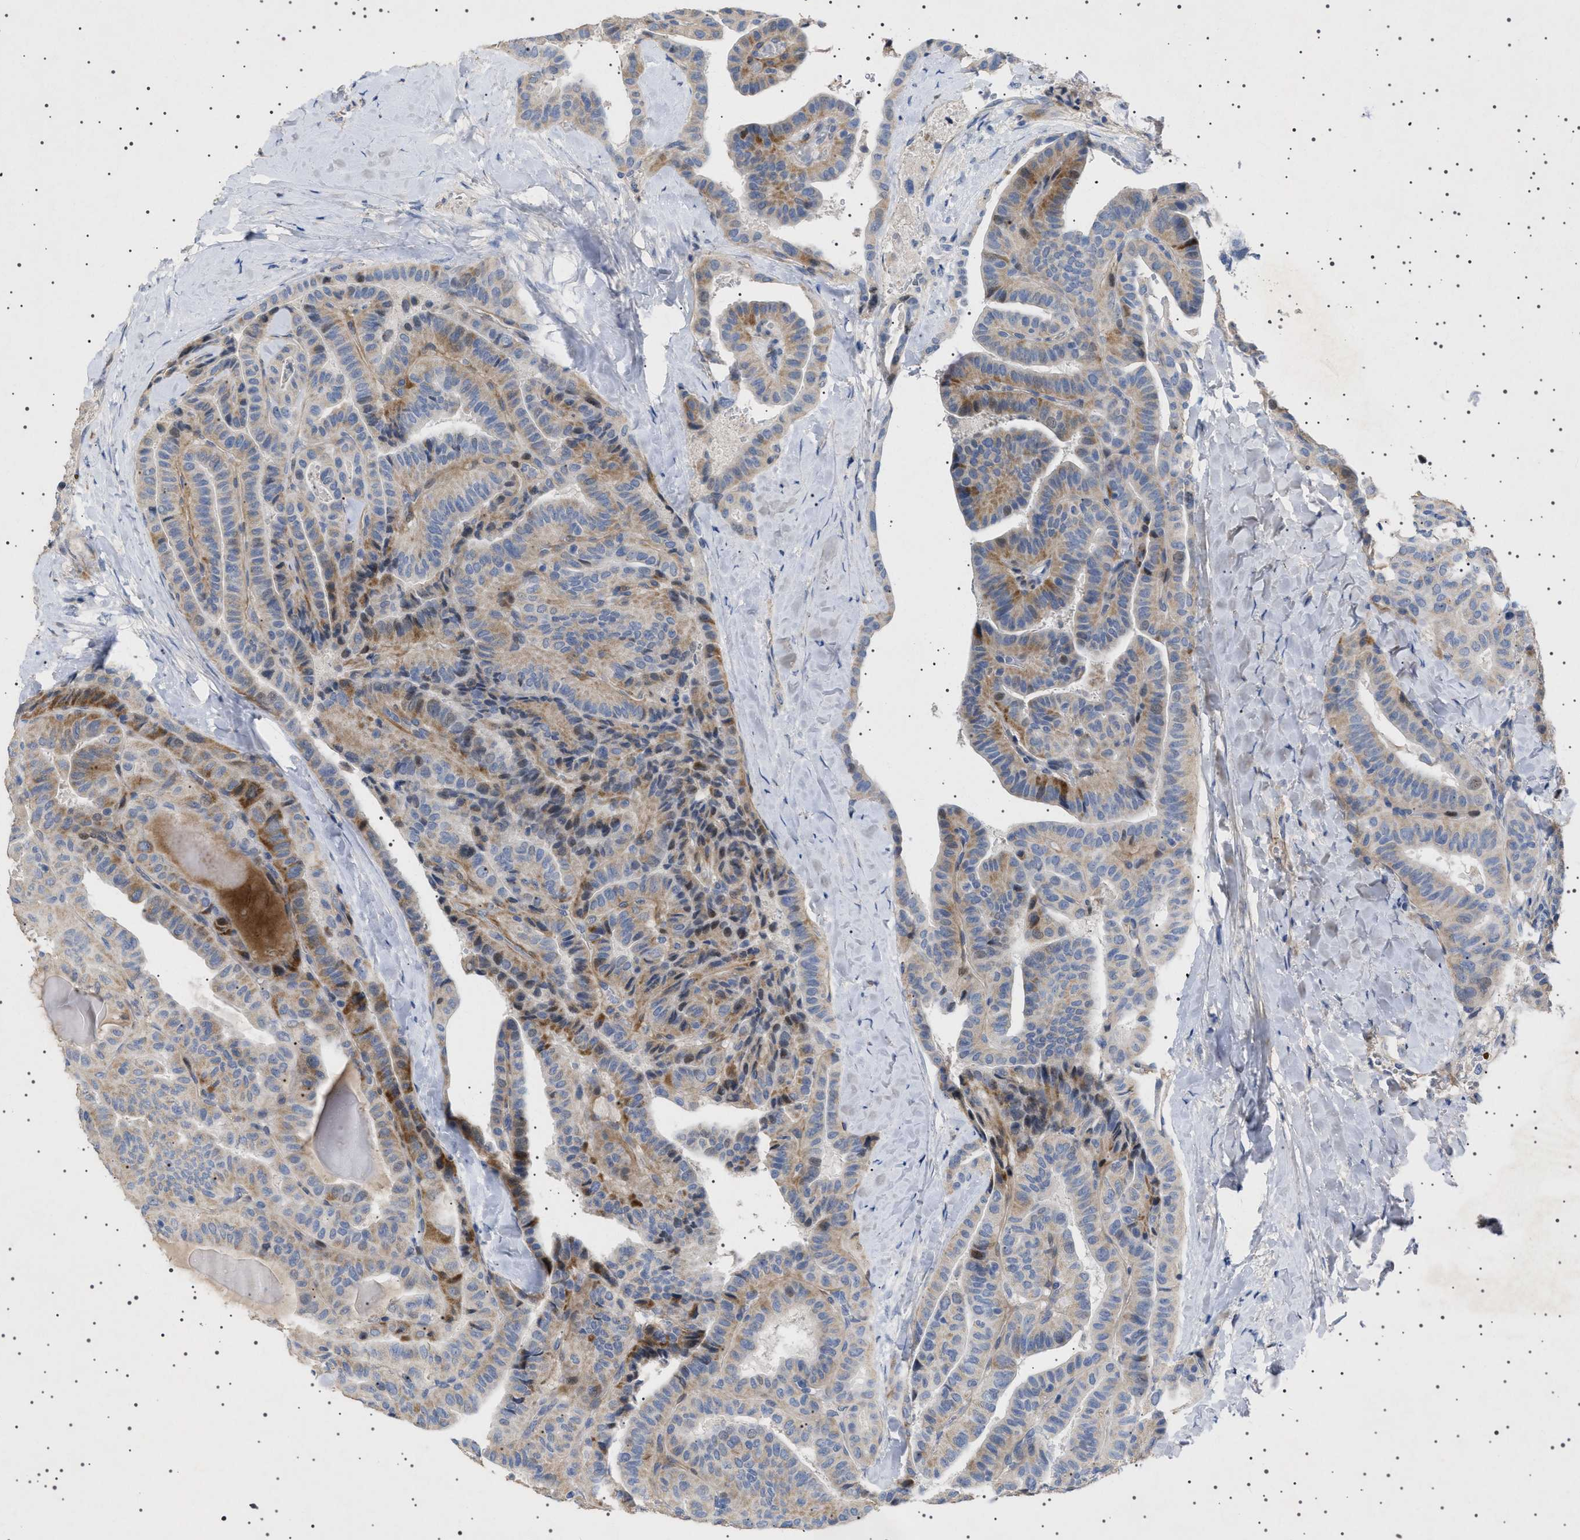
{"staining": {"intensity": "moderate", "quantity": "25%-75%", "location": "cytoplasmic/membranous"}, "tissue": "thyroid cancer", "cell_type": "Tumor cells", "image_type": "cancer", "snomed": [{"axis": "morphology", "description": "Papillary adenocarcinoma, NOS"}, {"axis": "topography", "description": "Thyroid gland"}], "caption": "Brown immunohistochemical staining in thyroid cancer (papillary adenocarcinoma) shows moderate cytoplasmic/membranous positivity in about 25%-75% of tumor cells. Ihc stains the protein in brown and the nuclei are stained blue.", "gene": "HTR1A", "patient": {"sex": "male", "age": 77}}